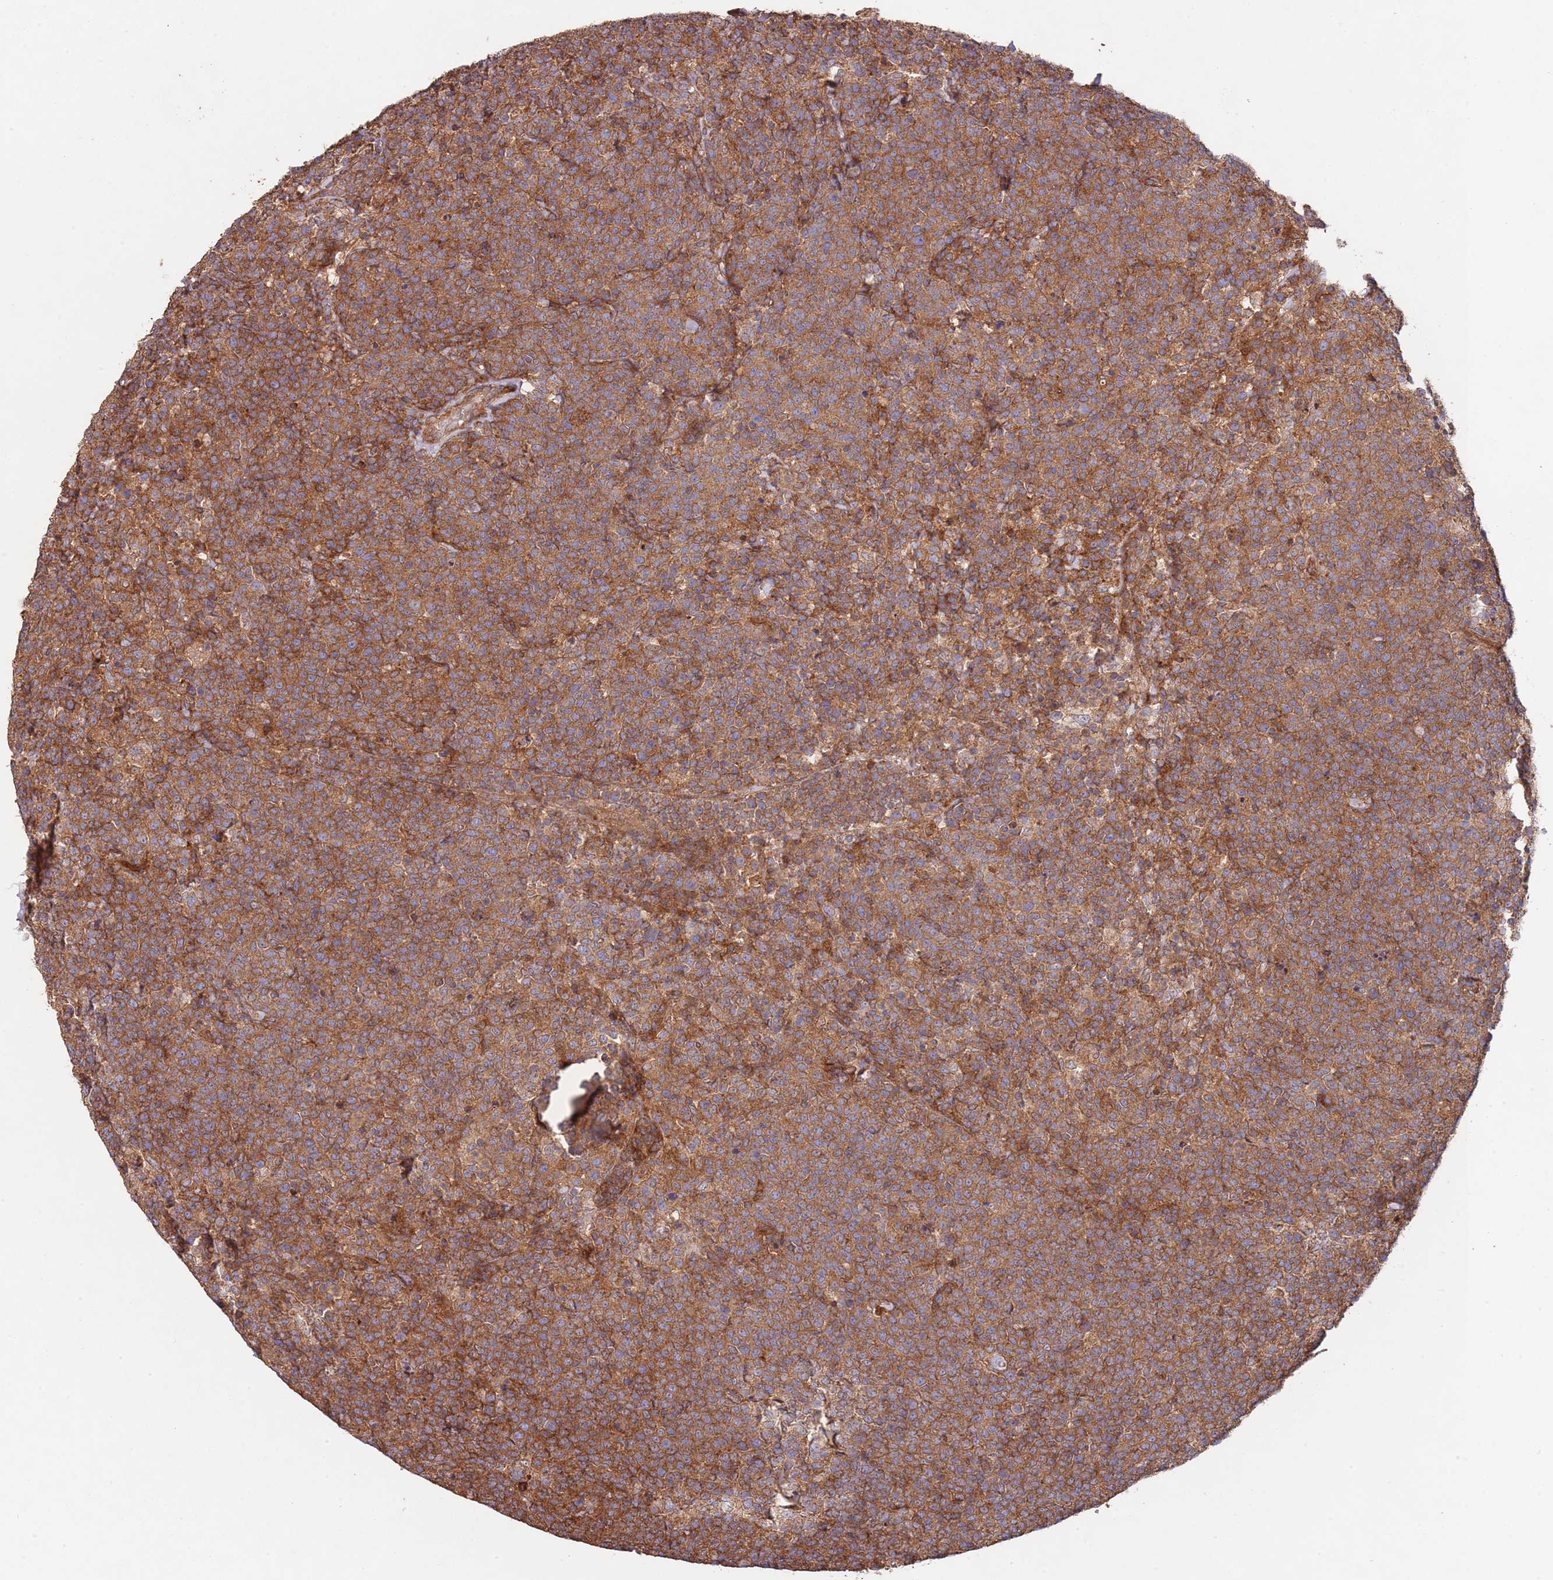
{"staining": {"intensity": "moderate", "quantity": ">75%", "location": "cytoplasmic/membranous"}, "tissue": "lymphoma", "cell_type": "Tumor cells", "image_type": "cancer", "snomed": [{"axis": "morphology", "description": "Malignant lymphoma, non-Hodgkin's type, High grade"}, {"axis": "topography", "description": "Lymph node"}], "caption": "Human high-grade malignant lymphoma, non-Hodgkin's type stained for a protein (brown) shows moderate cytoplasmic/membranous positive expression in approximately >75% of tumor cells.", "gene": "RNF19B", "patient": {"sex": "male", "age": 61}}